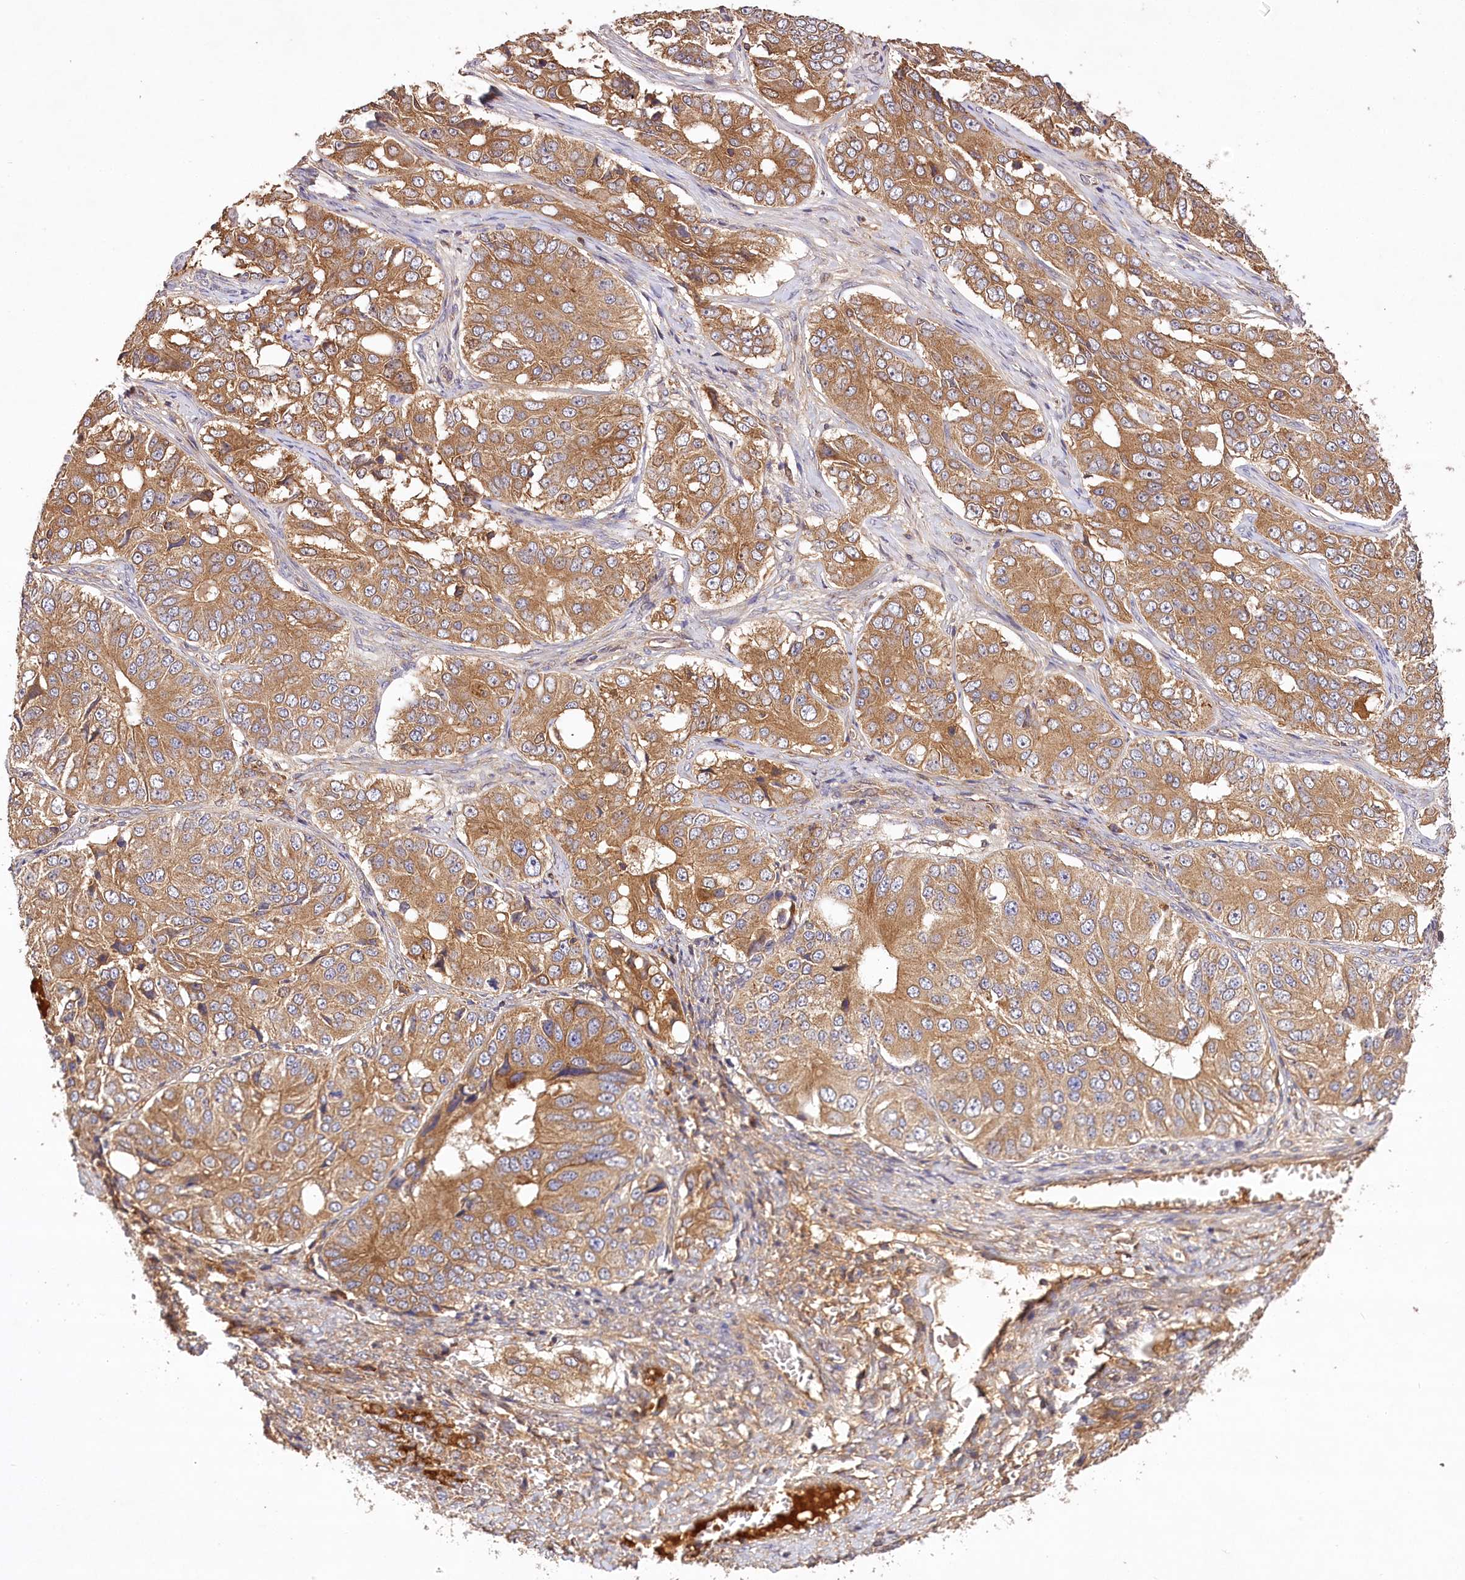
{"staining": {"intensity": "moderate", "quantity": ">75%", "location": "cytoplasmic/membranous"}, "tissue": "ovarian cancer", "cell_type": "Tumor cells", "image_type": "cancer", "snomed": [{"axis": "morphology", "description": "Carcinoma, endometroid"}, {"axis": "topography", "description": "Ovary"}], "caption": "About >75% of tumor cells in ovarian cancer (endometroid carcinoma) show moderate cytoplasmic/membranous protein expression as visualized by brown immunohistochemical staining.", "gene": "LSS", "patient": {"sex": "female", "age": 51}}